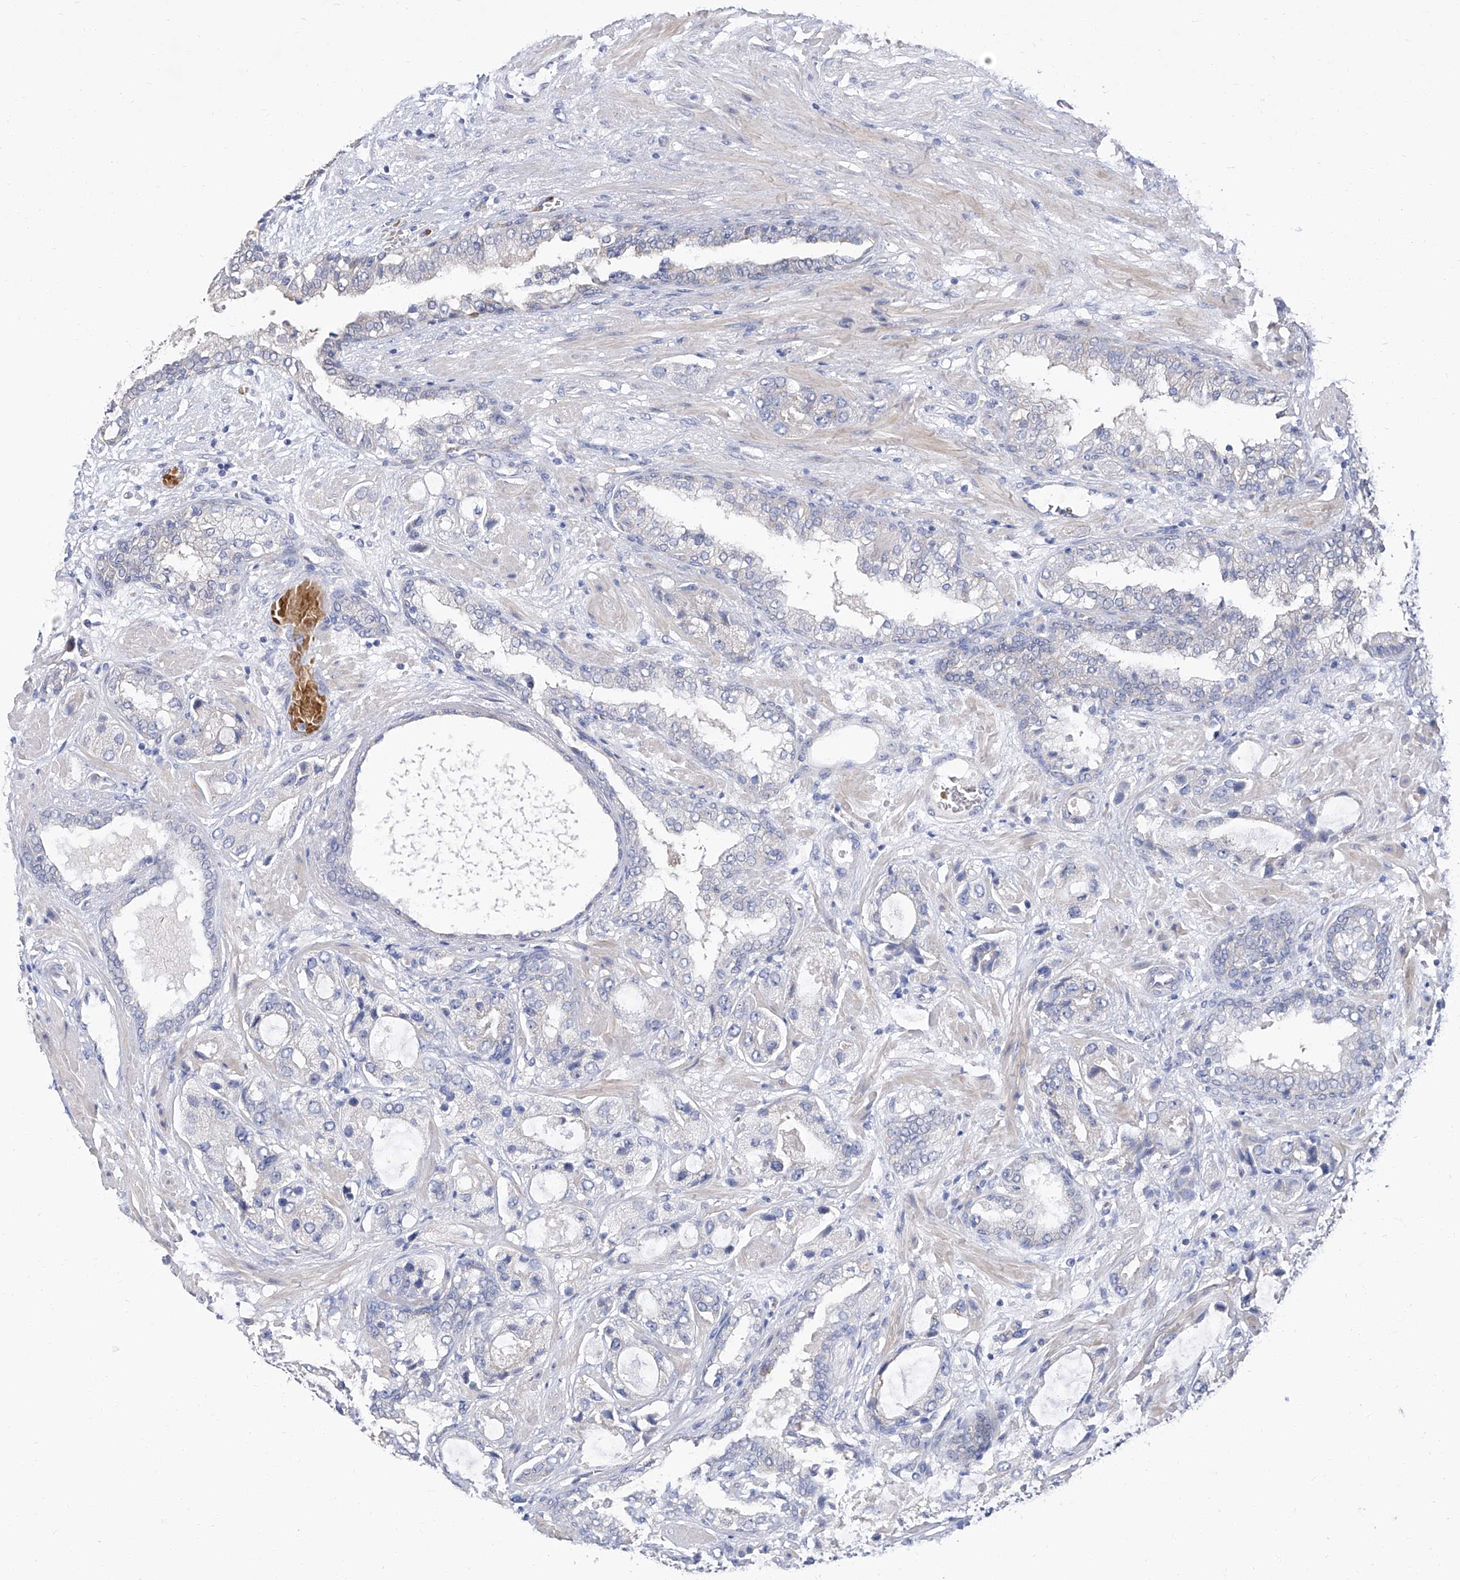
{"staining": {"intensity": "negative", "quantity": "none", "location": "none"}, "tissue": "prostate cancer", "cell_type": "Tumor cells", "image_type": "cancer", "snomed": [{"axis": "morphology", "description": "Normal tissue, NOS"}, {"axis": "morphology", "description": "Adenocarcinoma, High grade"}, {"axis": "topography", "description": "Prostate"}, {"axis": "topography", "description": "Peripheral nerve tissue"}], "caption": "A micrograph of human prostate cancer is negative for staining in tumor cells.", "gene": "PARD3", "patient": {"sex": "male", "age": 59}}